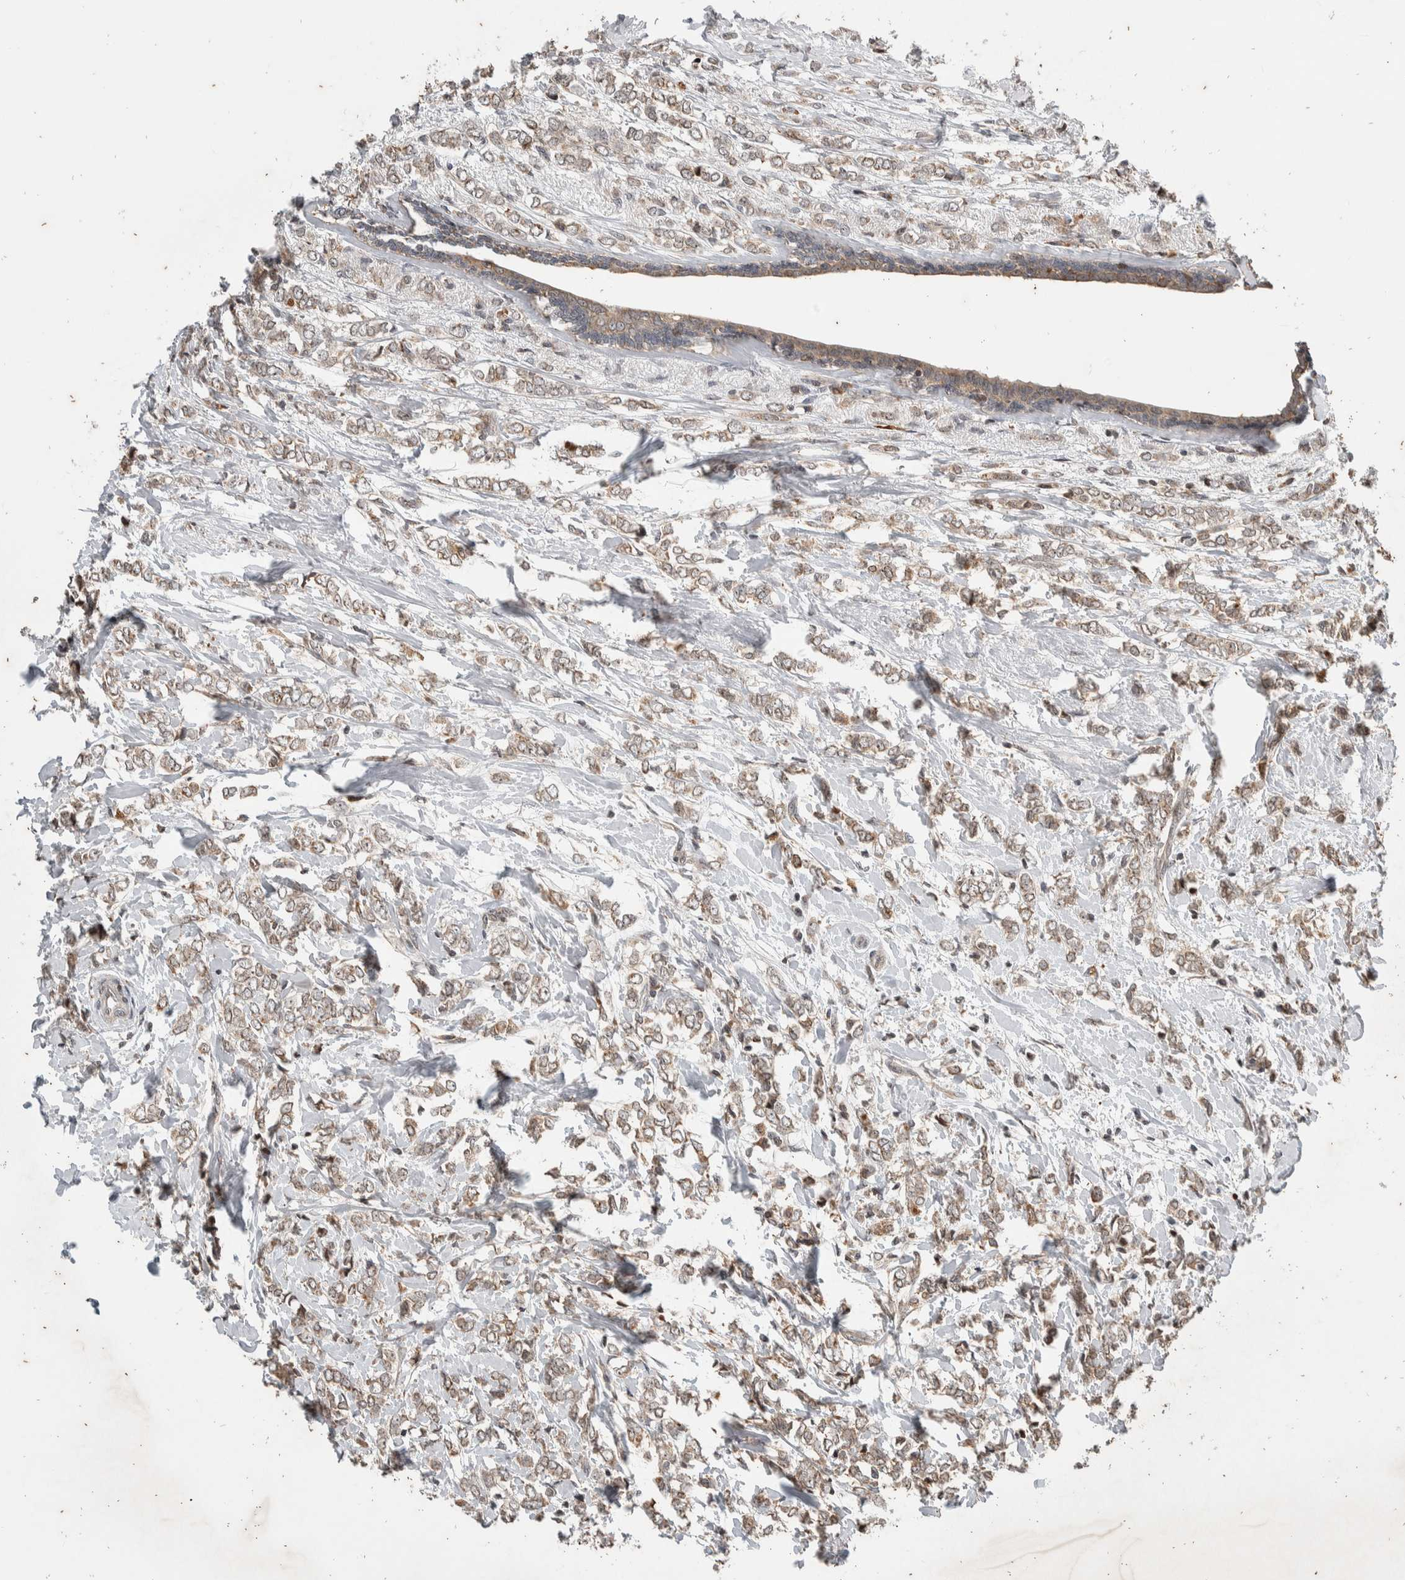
{"staining": {"intensity": "weak", "quantity": "25%-75%", "location": "cytoplasmic/membranous"}, "tissue": "breast cancer", "cell_type": "Tumor cells", "image_type": "cancer", "snomed": [{"axis": "morphology", "description": "Normal tissue, NOS"}, {"axis": "morphology", "description": "Lobular carcinoma"}, {"axis": "topography", "description": "Breast"}], "caption": "Immunohistochemical staining of breast lobular carcinoma displays low levels of weak cytoplasmic/membranous protein expression in approximately 25%-75% of tumor cells. (Brightfield microscopy of DAB IHC at high magnification).", "gene": "ATXN7L1", "patient": {"sex": "female", "age": 47}}